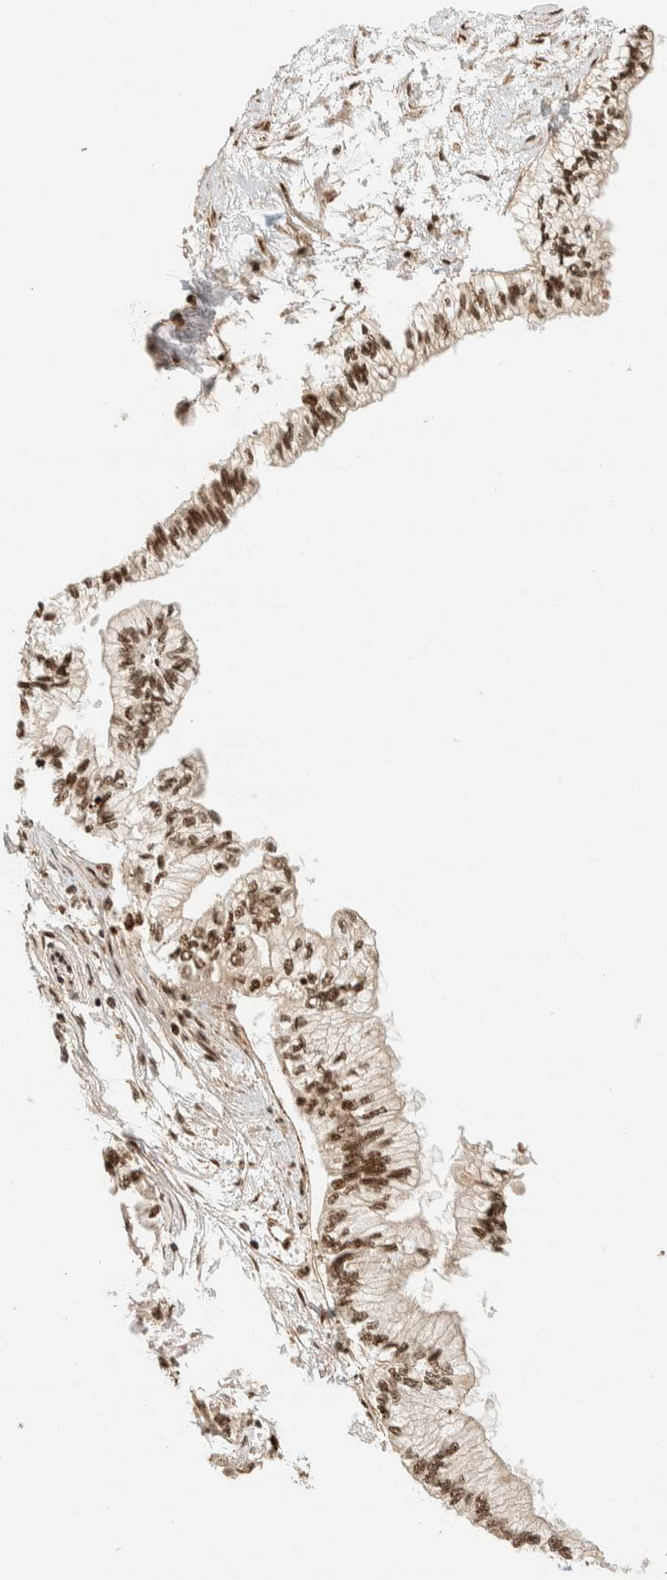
{"staining": {"intensity": "moderate", "quantity": ">75%", "location": "nuclear"}, "tissue": "pancreatic cancer", "cell_type": "Tumor cells", "image_type": "cancer", "snomed": [{"axis": "morphology", "description": "Adenocarcinoma, NOS"}, {"axis": "topography", "description": "Pancreas"}], "caption": "High-magnification brightfield microscopy of pancreatic cancer (adenocarcinoma) stained with DAB (3,3'-diaminobenzidine) (brown) and counterstained with hematoxylin (blue). tumor cells exhibit moderate nuclear staining is seen in approximately>75% of cells.", "gene": "SIK1", "patient": {"sex": "male", "age": 79}}